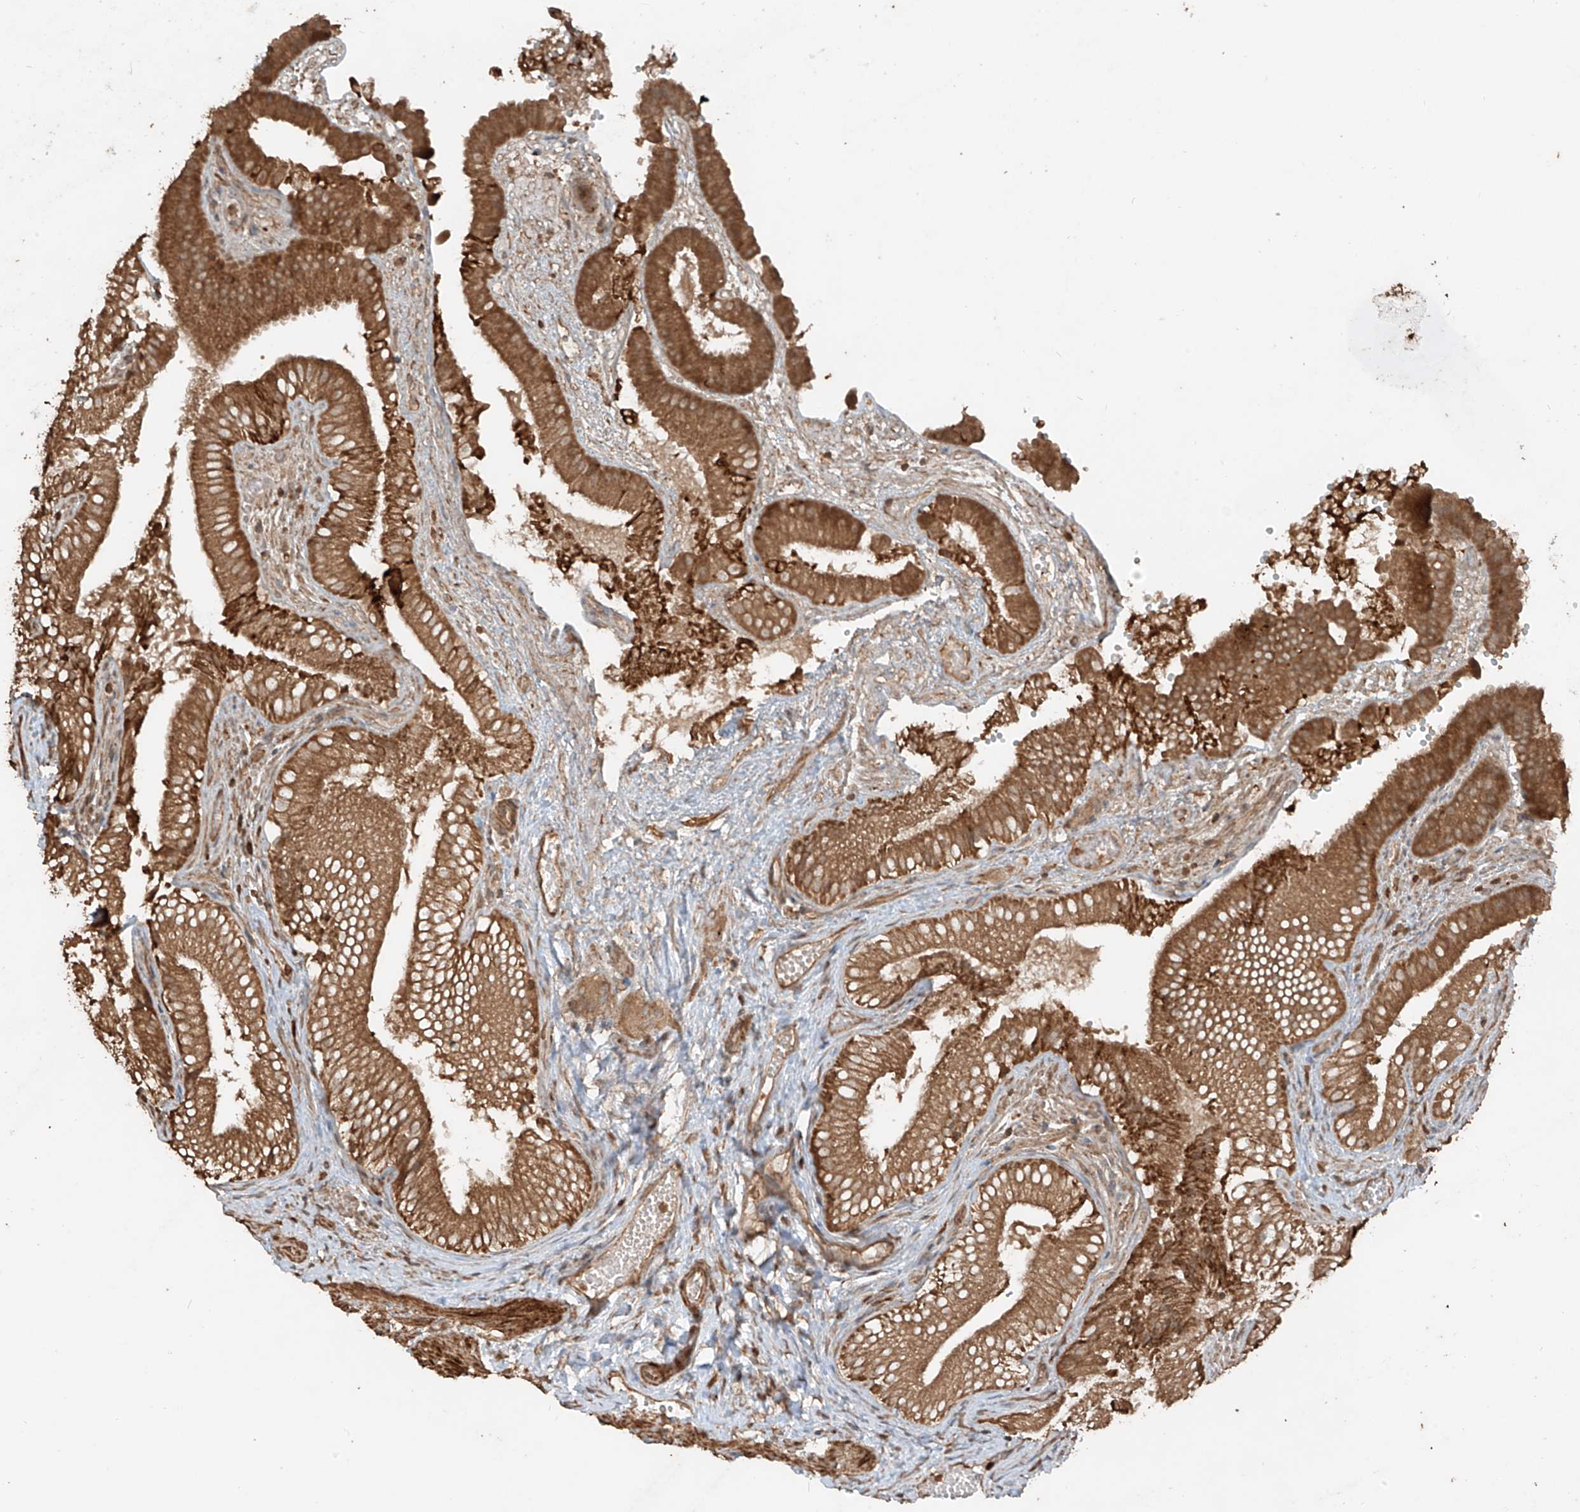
{"staining": {"intensity": "moderate", "quantity": ">75%", "location": "cytoplasmic/membranous"}, "tissue": "gallbladder", "cell_type": "Glandular cells", "image_type": "normal", "snomed": [{"axis": "morphology", "description": "Normal tissue, NOS"}, {"axis": "topography", "description": "Gallbladder"}], "caption": "DAB immunohistochemical staining of normal human gallbladder shows moderate cytoplasmic/membranous protein positivity in approximately >75% of glandular cells.", "gene": "ANKZF1", "patient": {"sex": "female", "age": 30}}